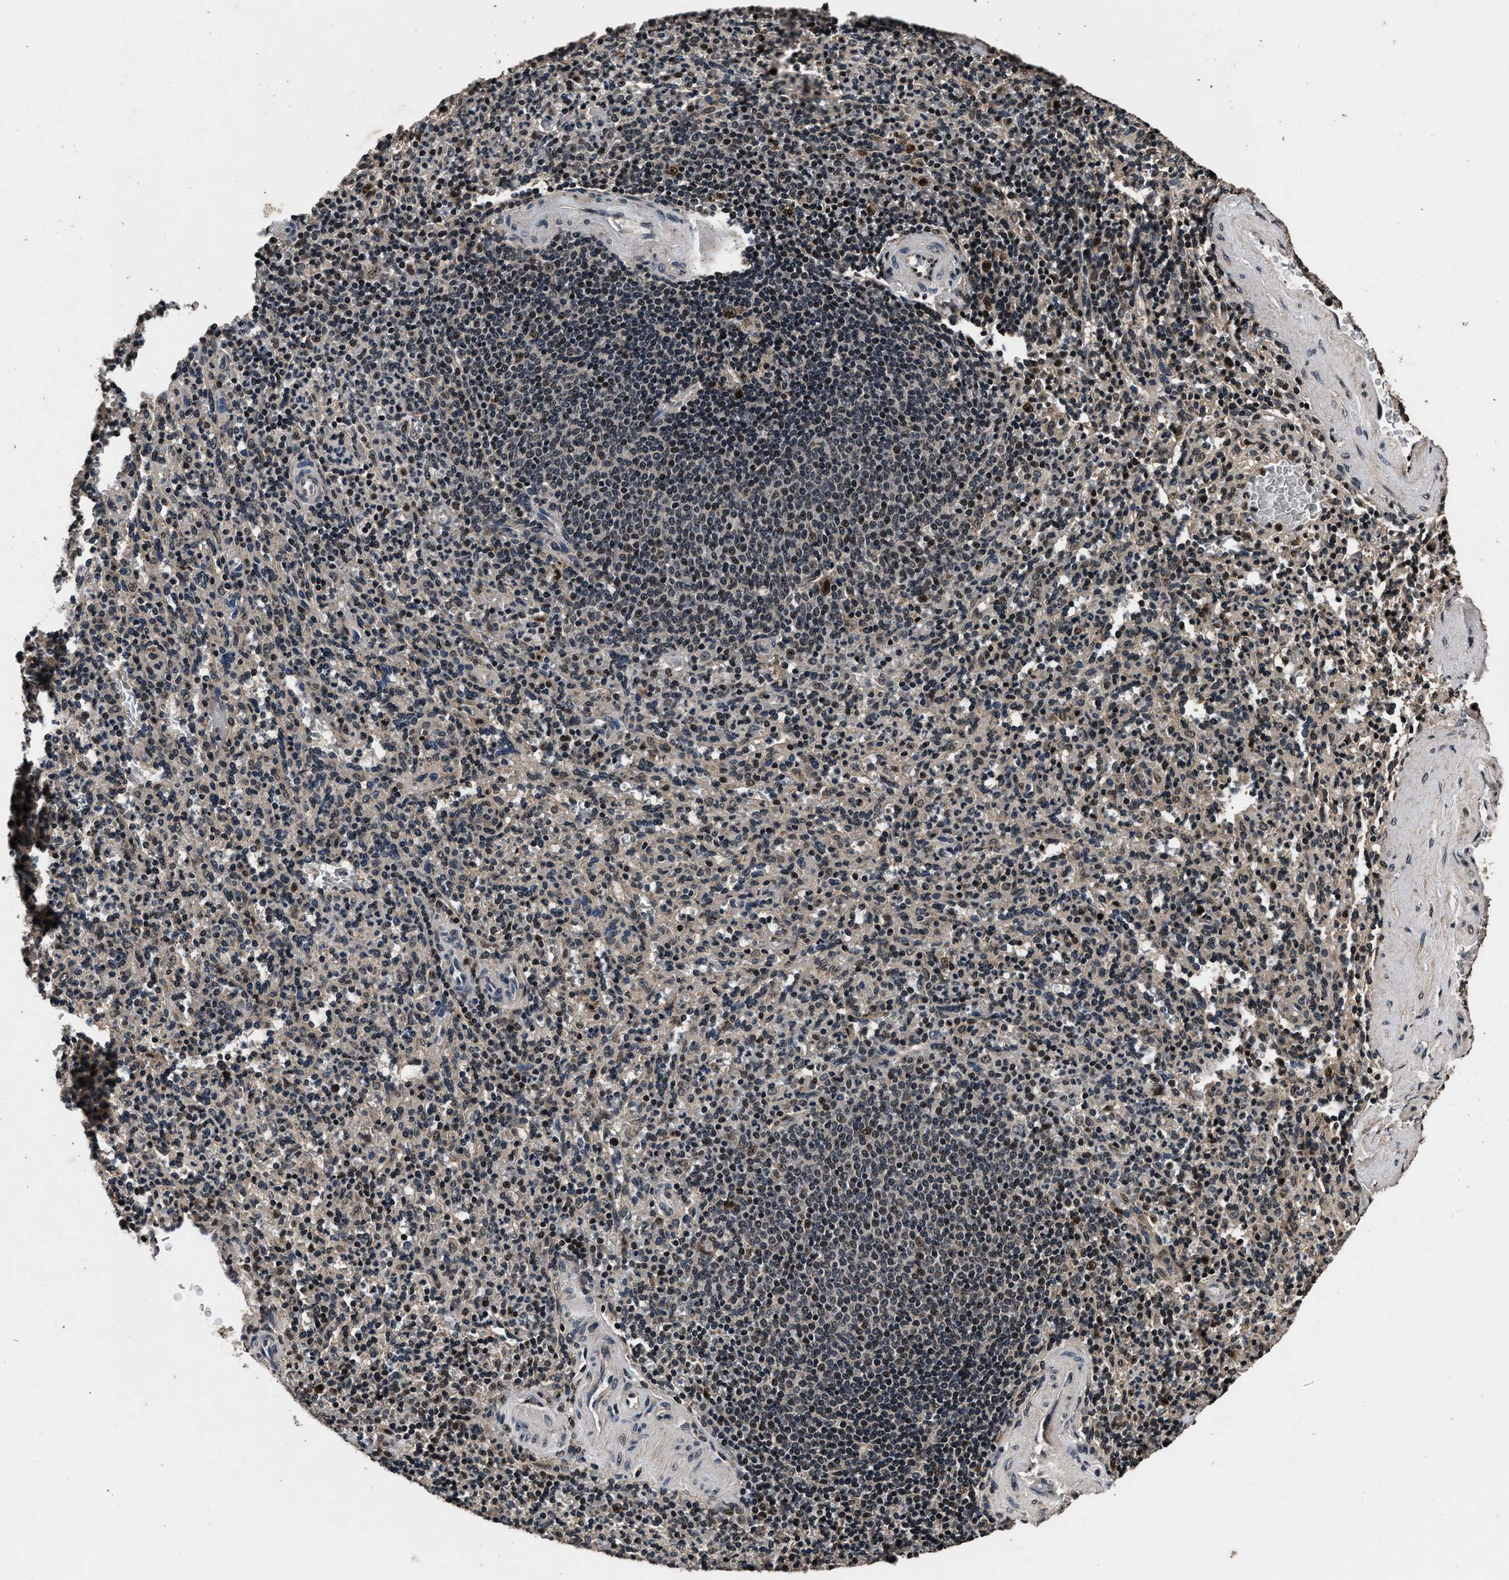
{"staining": {"intensity": "moderate", "quantity": "25%-75%", "location": "nuclear"}, "tissue": "spleen", "cell_type": "Cells in red pulp", "image_type": "normal", "snomed": [{"axis": "morphology", "description": "Normal tissue, NOS"}, {"axis": "topography", "description": "Spleen"}], "caption": "Moderate nuclear expression for a protein is appreciated in approximately 25%-75% of cells in red pulp of unremarkable spleen using immunohistochemistry.", "gene": "CSTF1", "patient": {"sex": "male", "age": 36}}